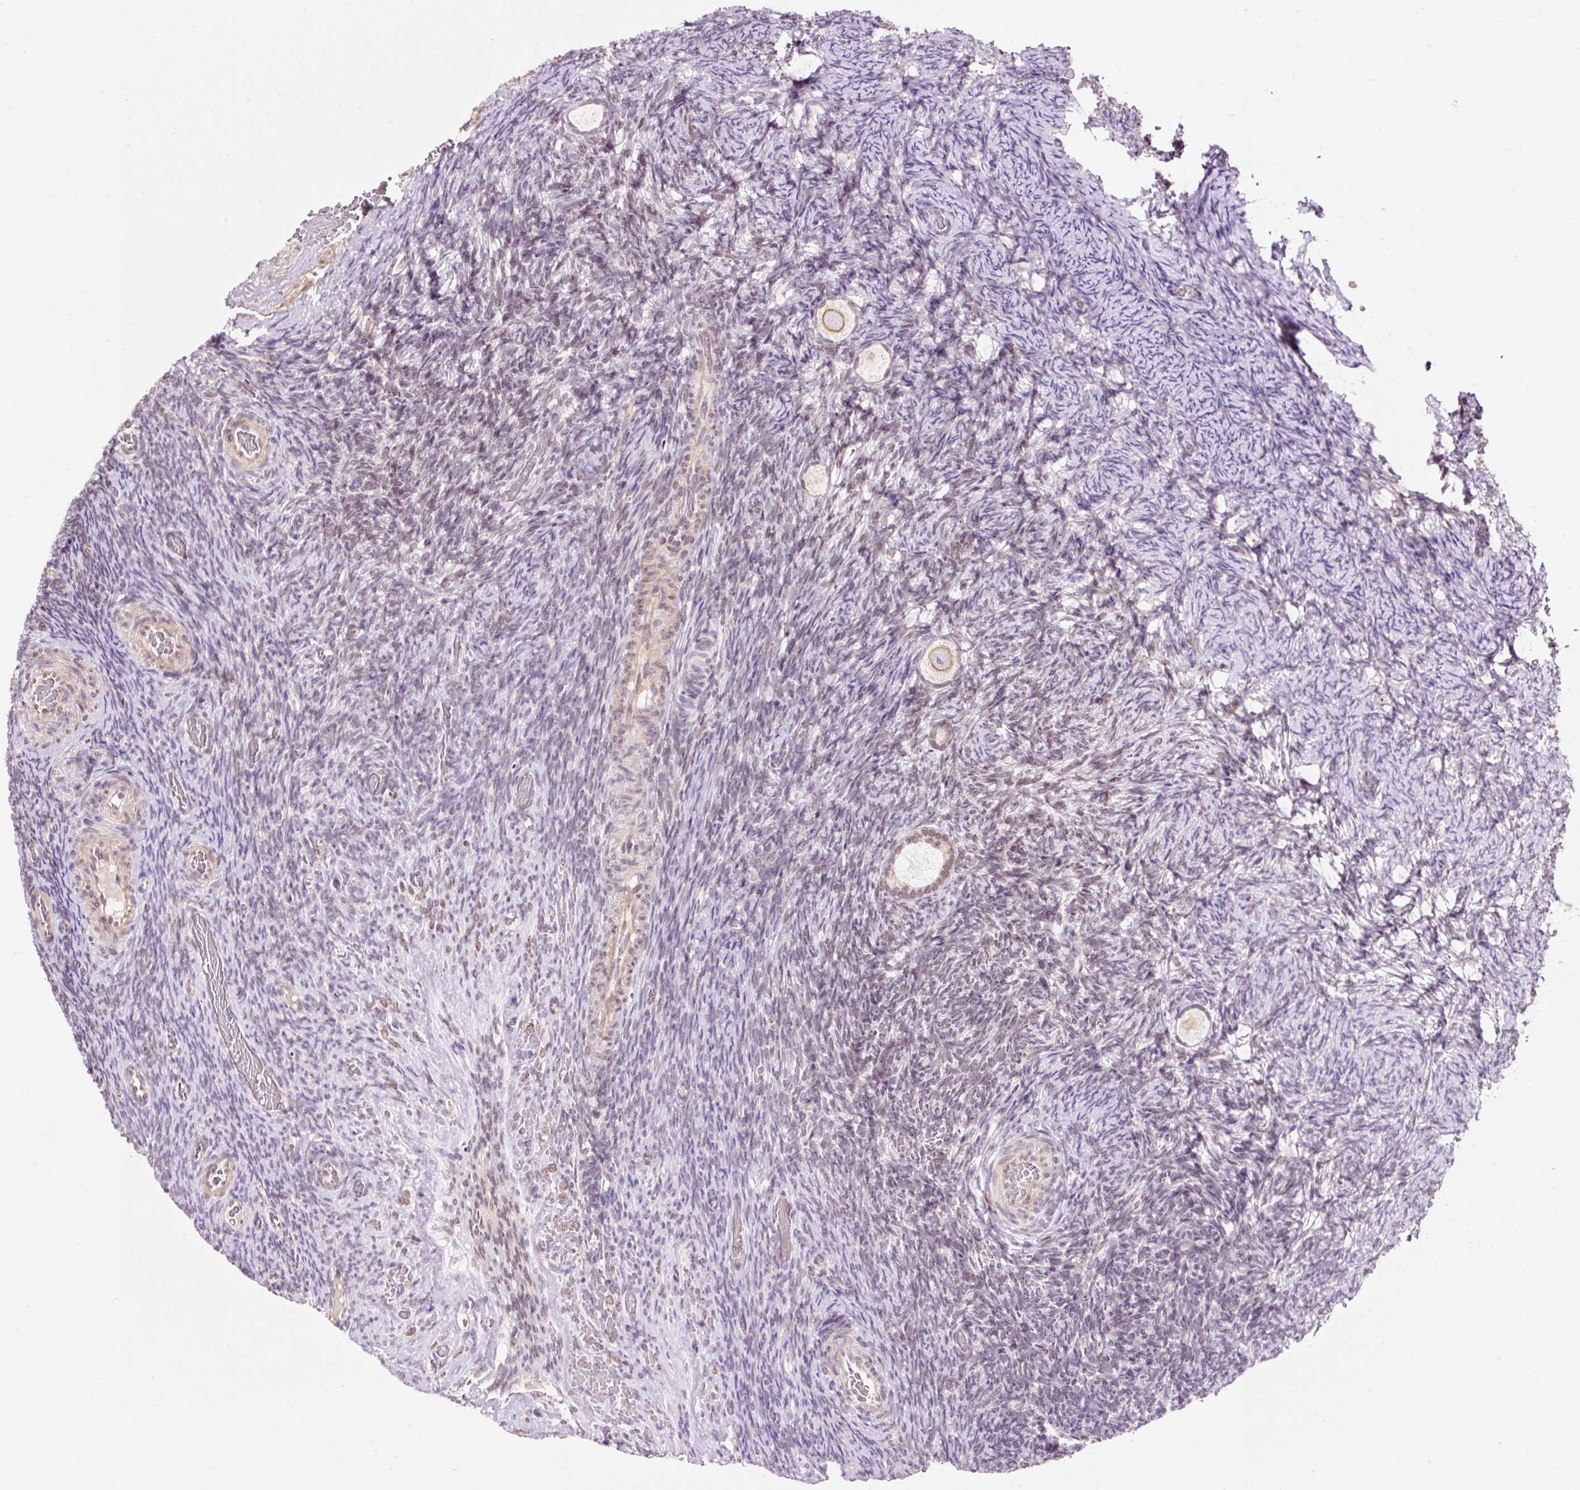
{"staining": {"intensity": "weak", "quantity": "25%-75%", "location": "cytoplasmic/membranous,nuclear"}, "tissue": "ovary", "cell_type": "Follicle cells", "image_type": "normal", "snomed": [{"axis": "morphology", "description": "Normal tissue, NOS"}, {"axis": "topography", "description": "Ovary"}], "caption": "Immunohistochemistry of benign human ovary reveals low levels of weak cytoplasmic/membranous,nuclear positivity in approximately 25%-75% of follicle cells.", "gene": "ZNF610", "patient": {"sex": "female", "age": 34}}